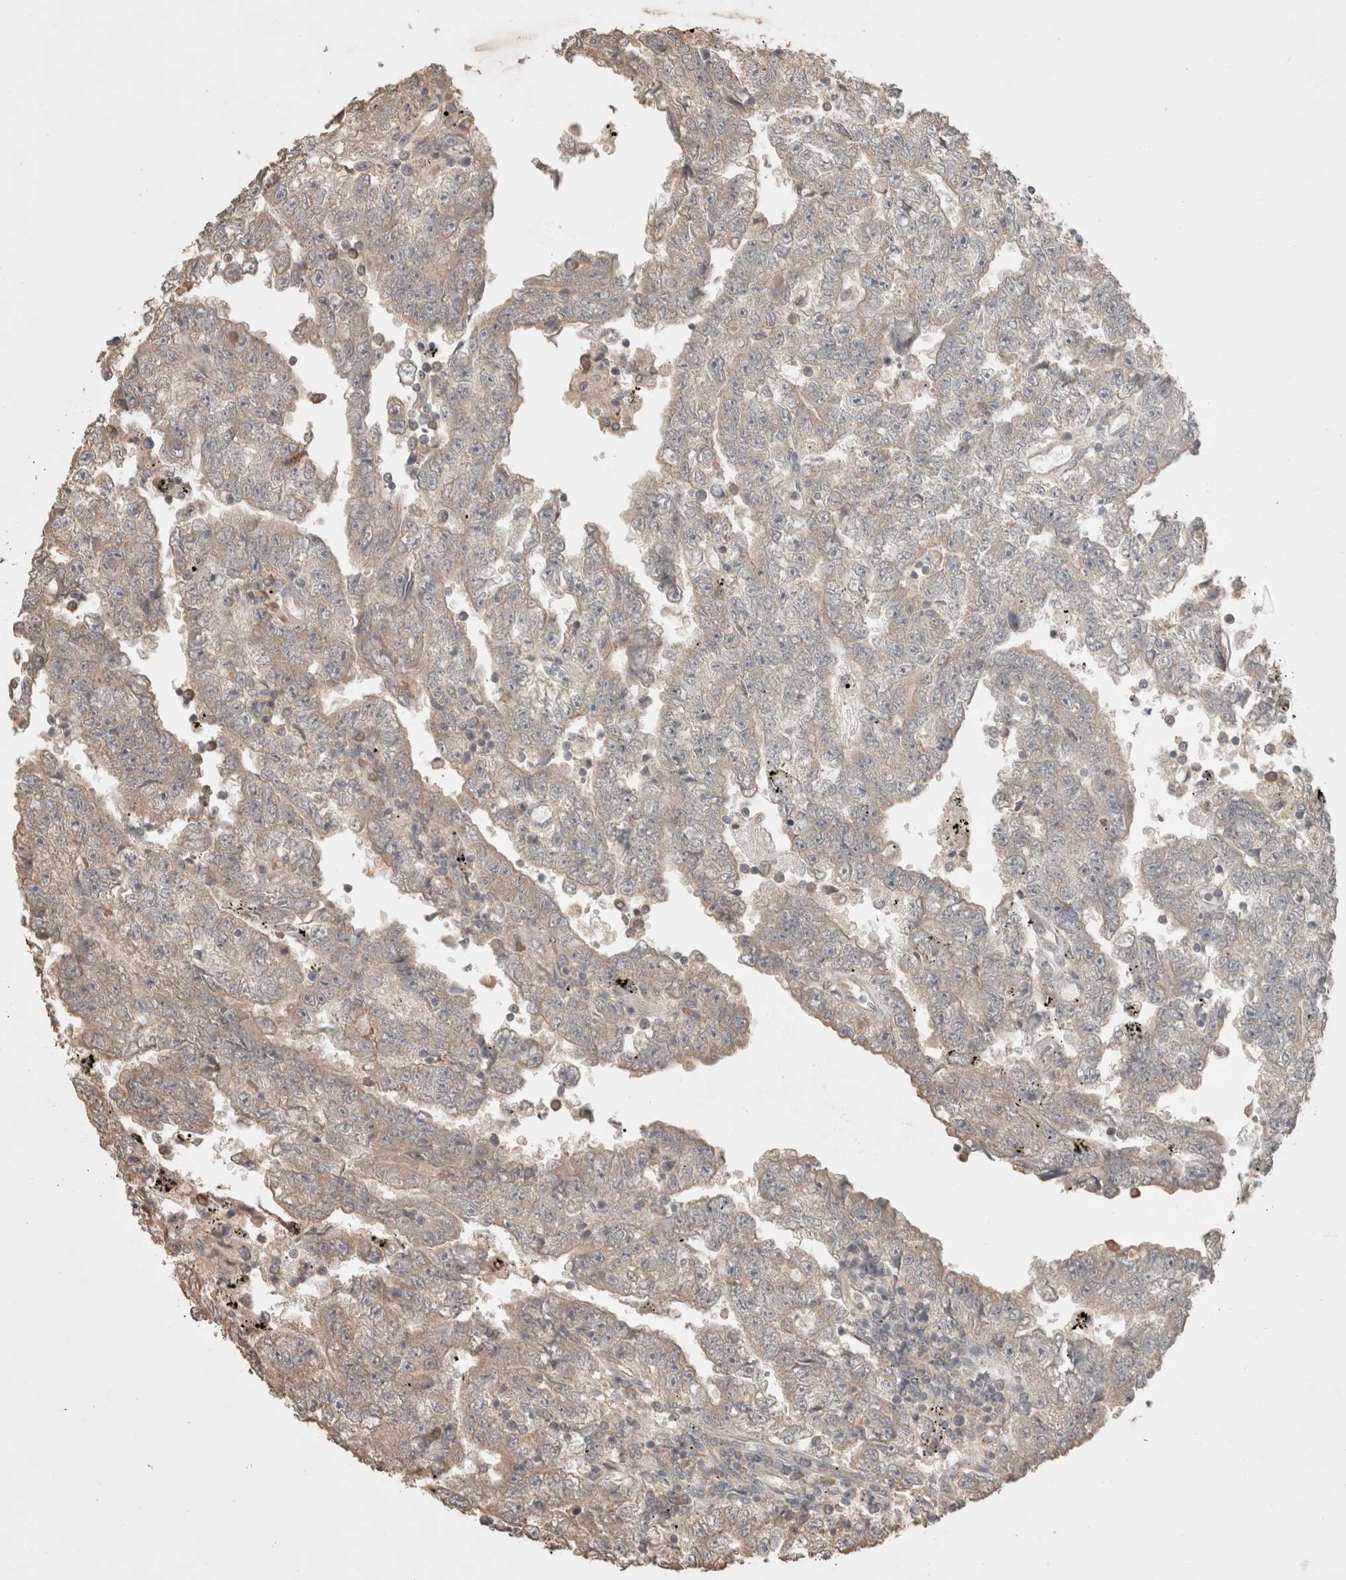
{"staining": {"intensity": "weak", "quantity": "25%-75%", "location": "cytoplasmic/membranous"}, "tissue": "testis cancer", "cell_type": "Tumor cells", "image_type": "cancer", "snomed": [{"axis": "morphology", "description": "Carcinoma, Embryonal, NOS"}, {"axis": "topography", "description": "Testis"}], "caption": "Immunohistochemical staining of human testis cancer reveals low levels of weak cytoplasmic/membranous expression in about 25%-75% of tumor cells. The protein of interest is stained brown, and the nuclei are stained in blue (DAB IHC with brightfield microscopy, high magnification).", "gene": "HROB", "patient": {"sex": "male", "age": 25}}